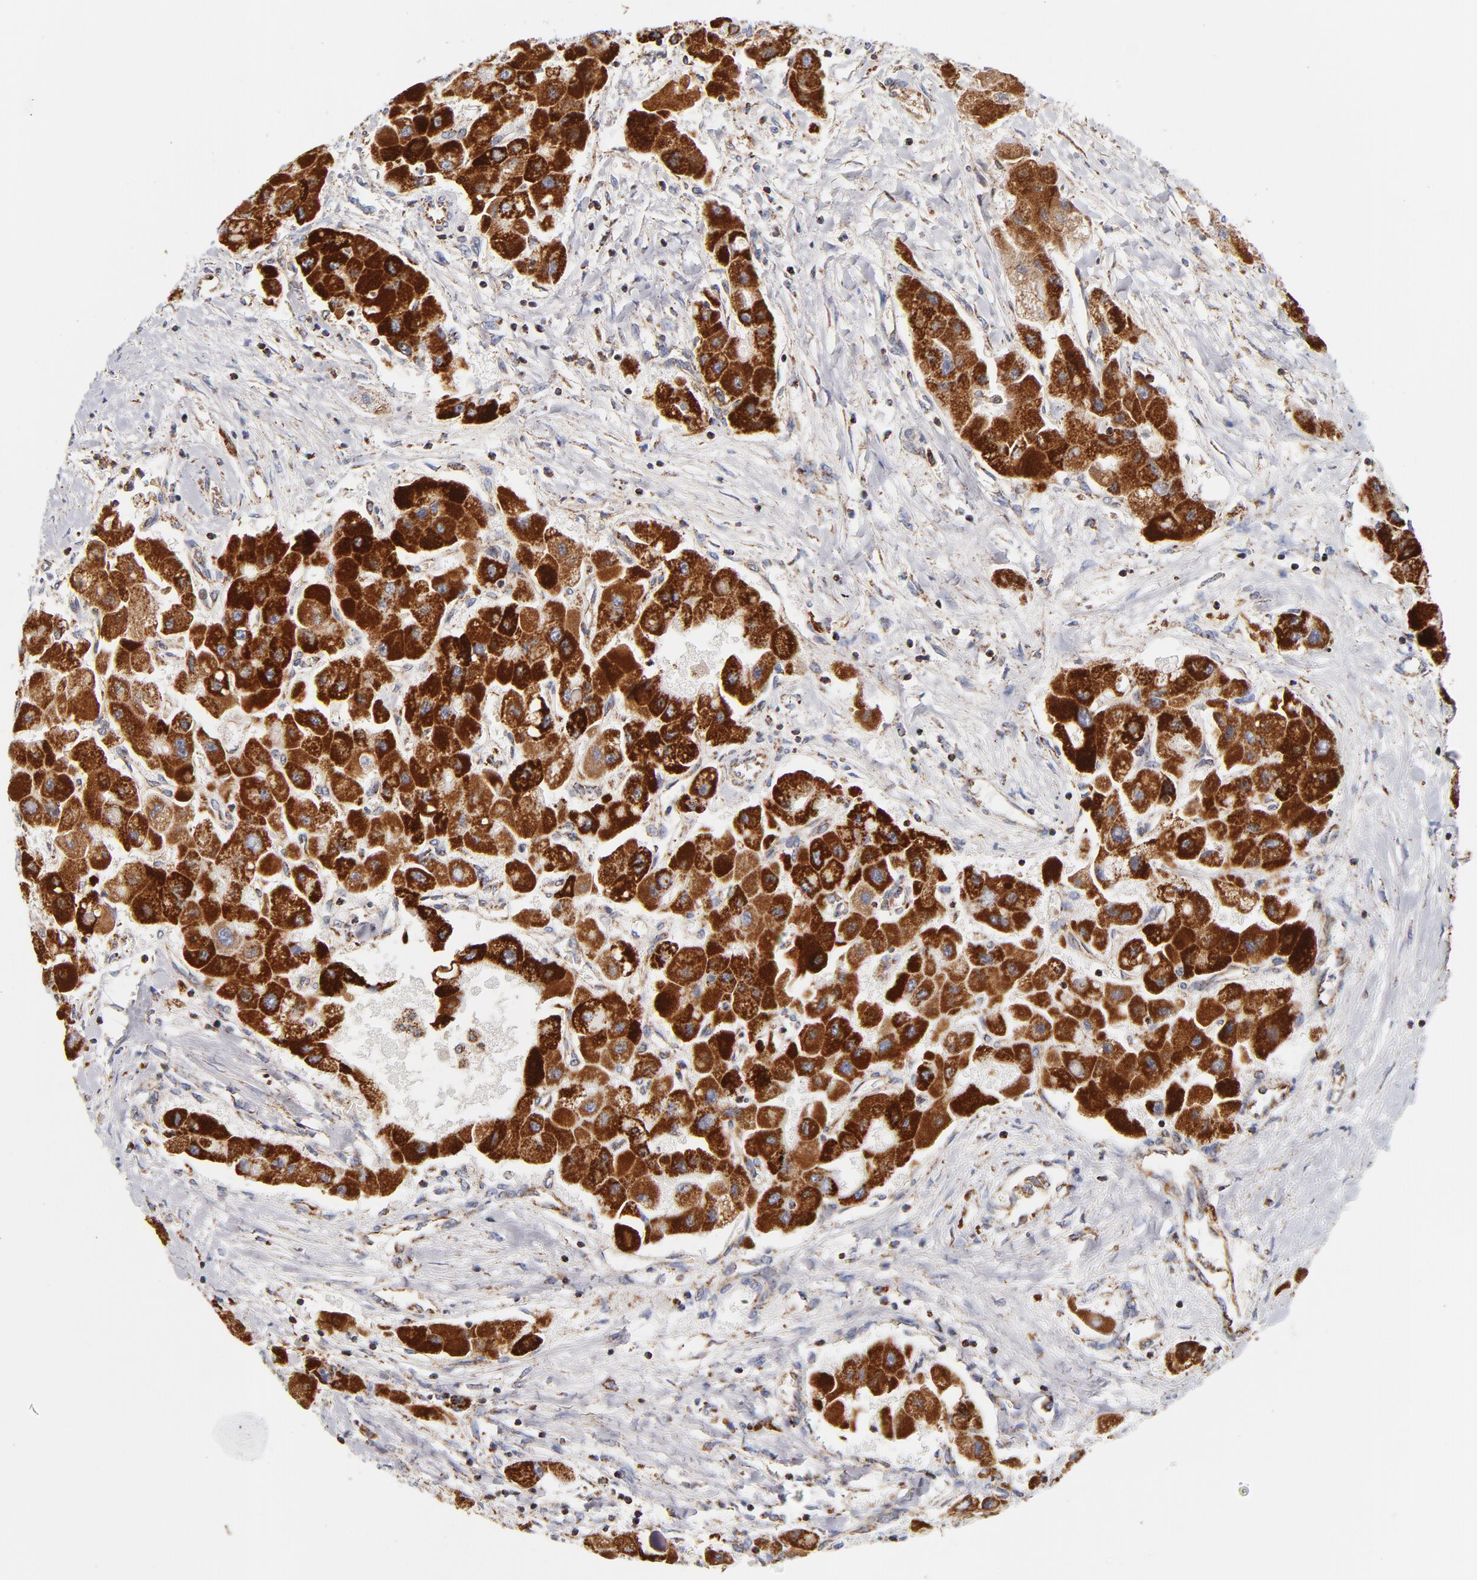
{"staining": {"intensity": "strong", "quantity": ">75%", "location": "cytoplasmic/membranous"}, "tissue": "liver cancer", "cell_type": "Tumor cells", "image_type": "cancer", "snomed": [{"axis": "morphology", "description": "Carcinoma, Hepatocellular, NOS"}, {"axis": "topography", "description": "Liver"}], "caption": "Tumor cells display strong cytoplasmic/membranous expression in about >75% of cells in hepatocellular carcinoma (liver).", "gene": "ECHS1", "patient": {"sex": "male", "age": 24}}